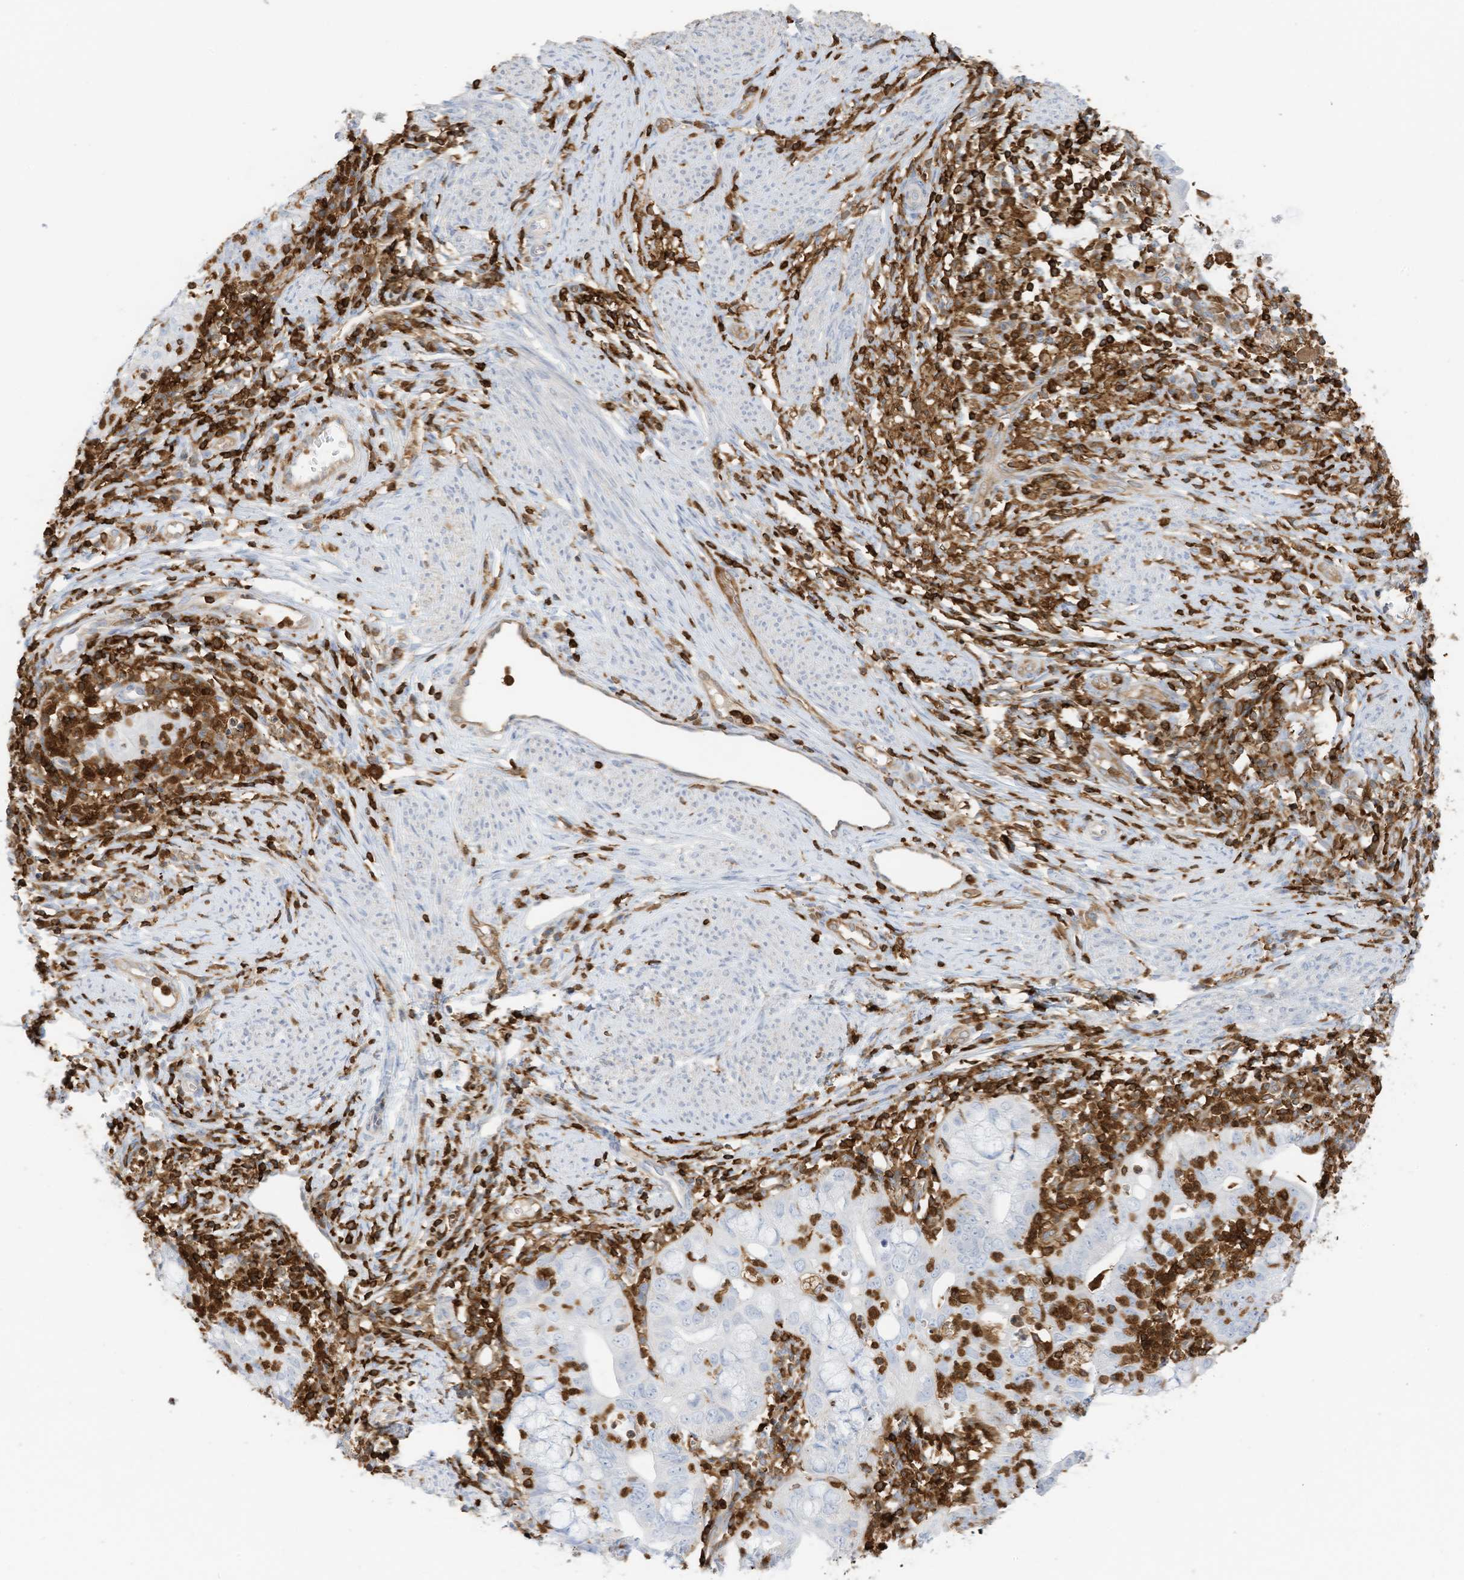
{"staining": {"intensity": "negative", "quantity": "none", "location": "none"}, "tissue": "cervical cancer", "cell_type": "Tumor cells", "image_type": "cancer", "snomed": [{"axis": "morphology", "description": "Adenocarcinoma, NOS"}, {"axis": "topography", "description": "Cervix"}], "caption": "This histopathology image is of cervical cancer stained with immunohistochemistry to label a protein in brown with the nuclei are counter-stained blue. There is no staining in tumor cells.", "gene": "ARHGAP25", "patient": {"sex": "female", "age": 36}}